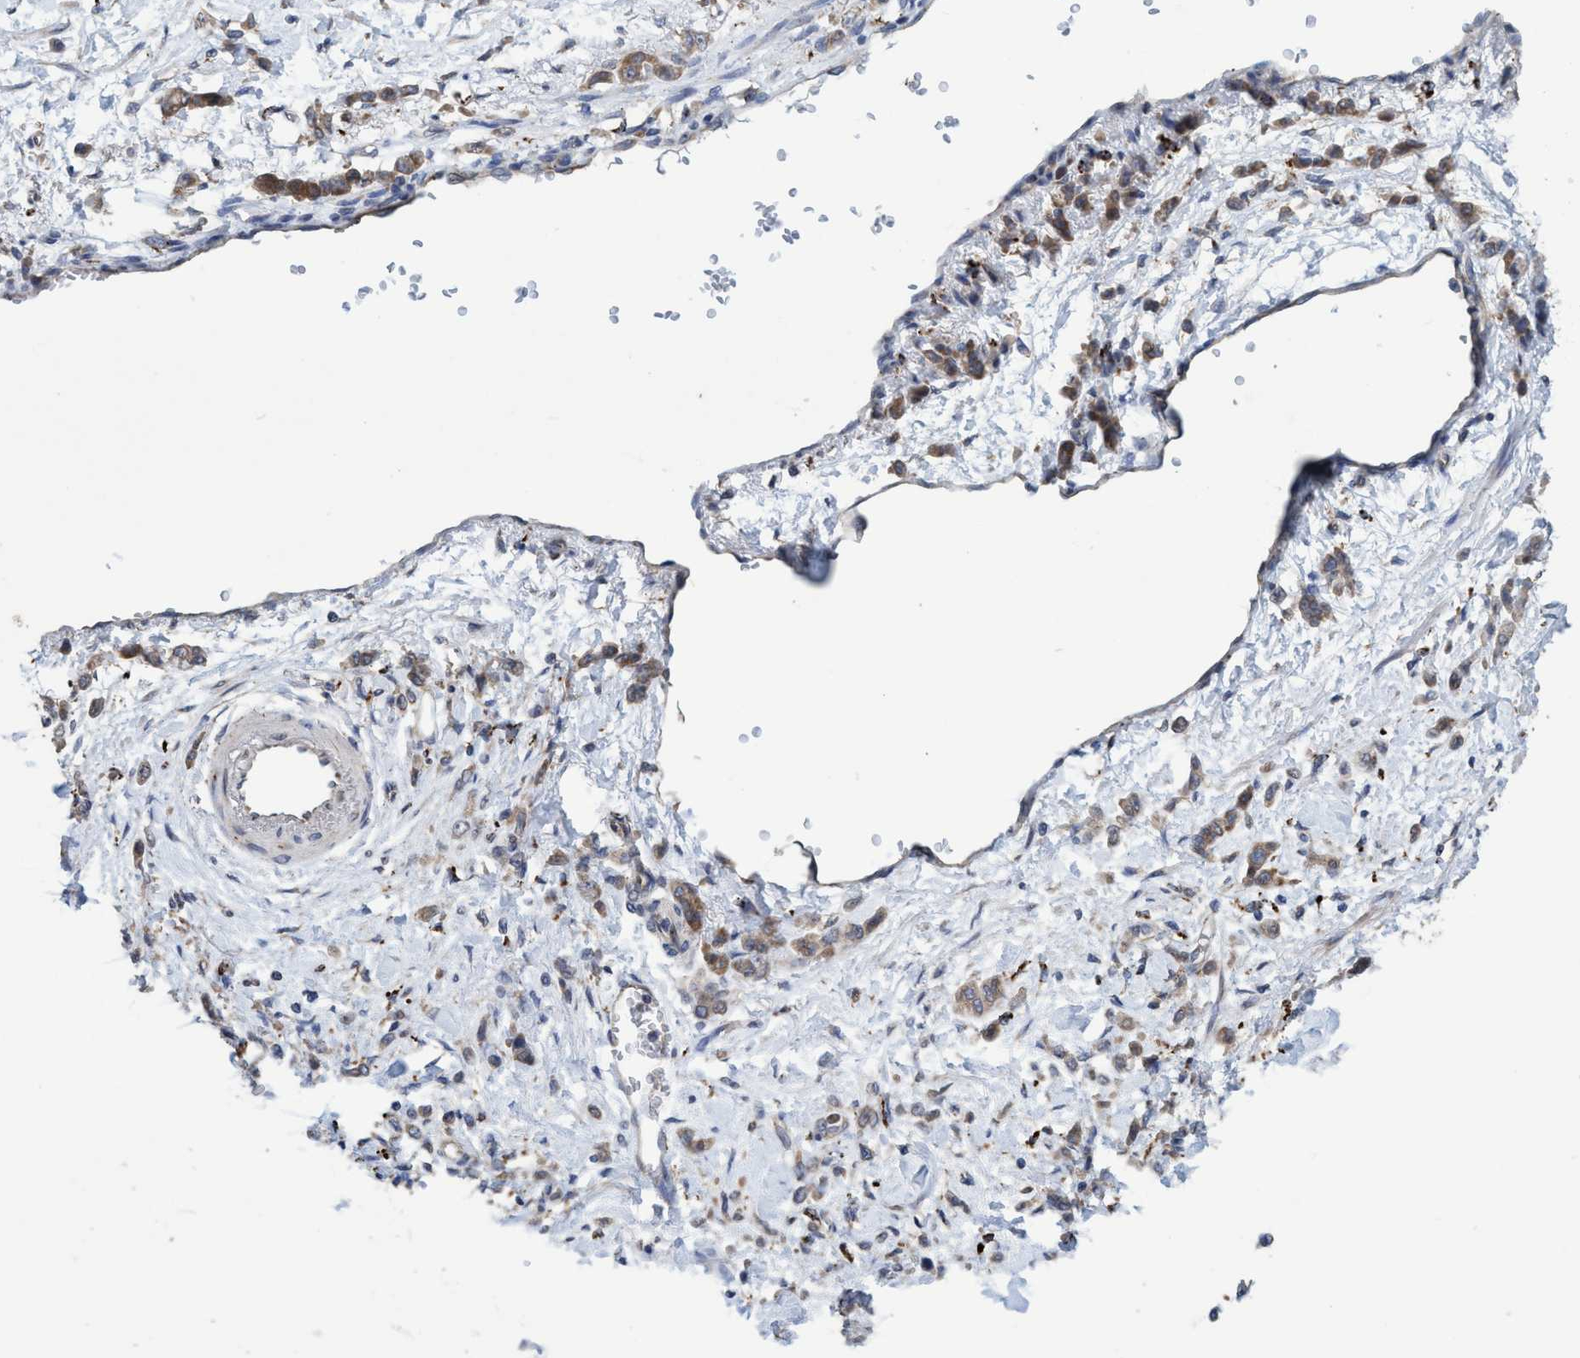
{"staining": {"intensity": "weak", "quantity": ">75%", "location": "cytoplasmic/membranous"}, "tissue": "stomach cancer", "cell_type": "Tumor cells", "image_type": "cancer", "snomed": [{"axis": "morphology", "description": "Normal tissue, NOS"}, {"axis": "morphology", "description": "Adenocarcinoma, NOS"}, {"axis": "topography", "description": "Stomach"}], "caption": "Stomach cancer stained for a protein exhibits weak cytoplasmic/membranous positivity in tumor cells.", "gene": "BBS9", "patient": {"sex": "male", "age": 82}}